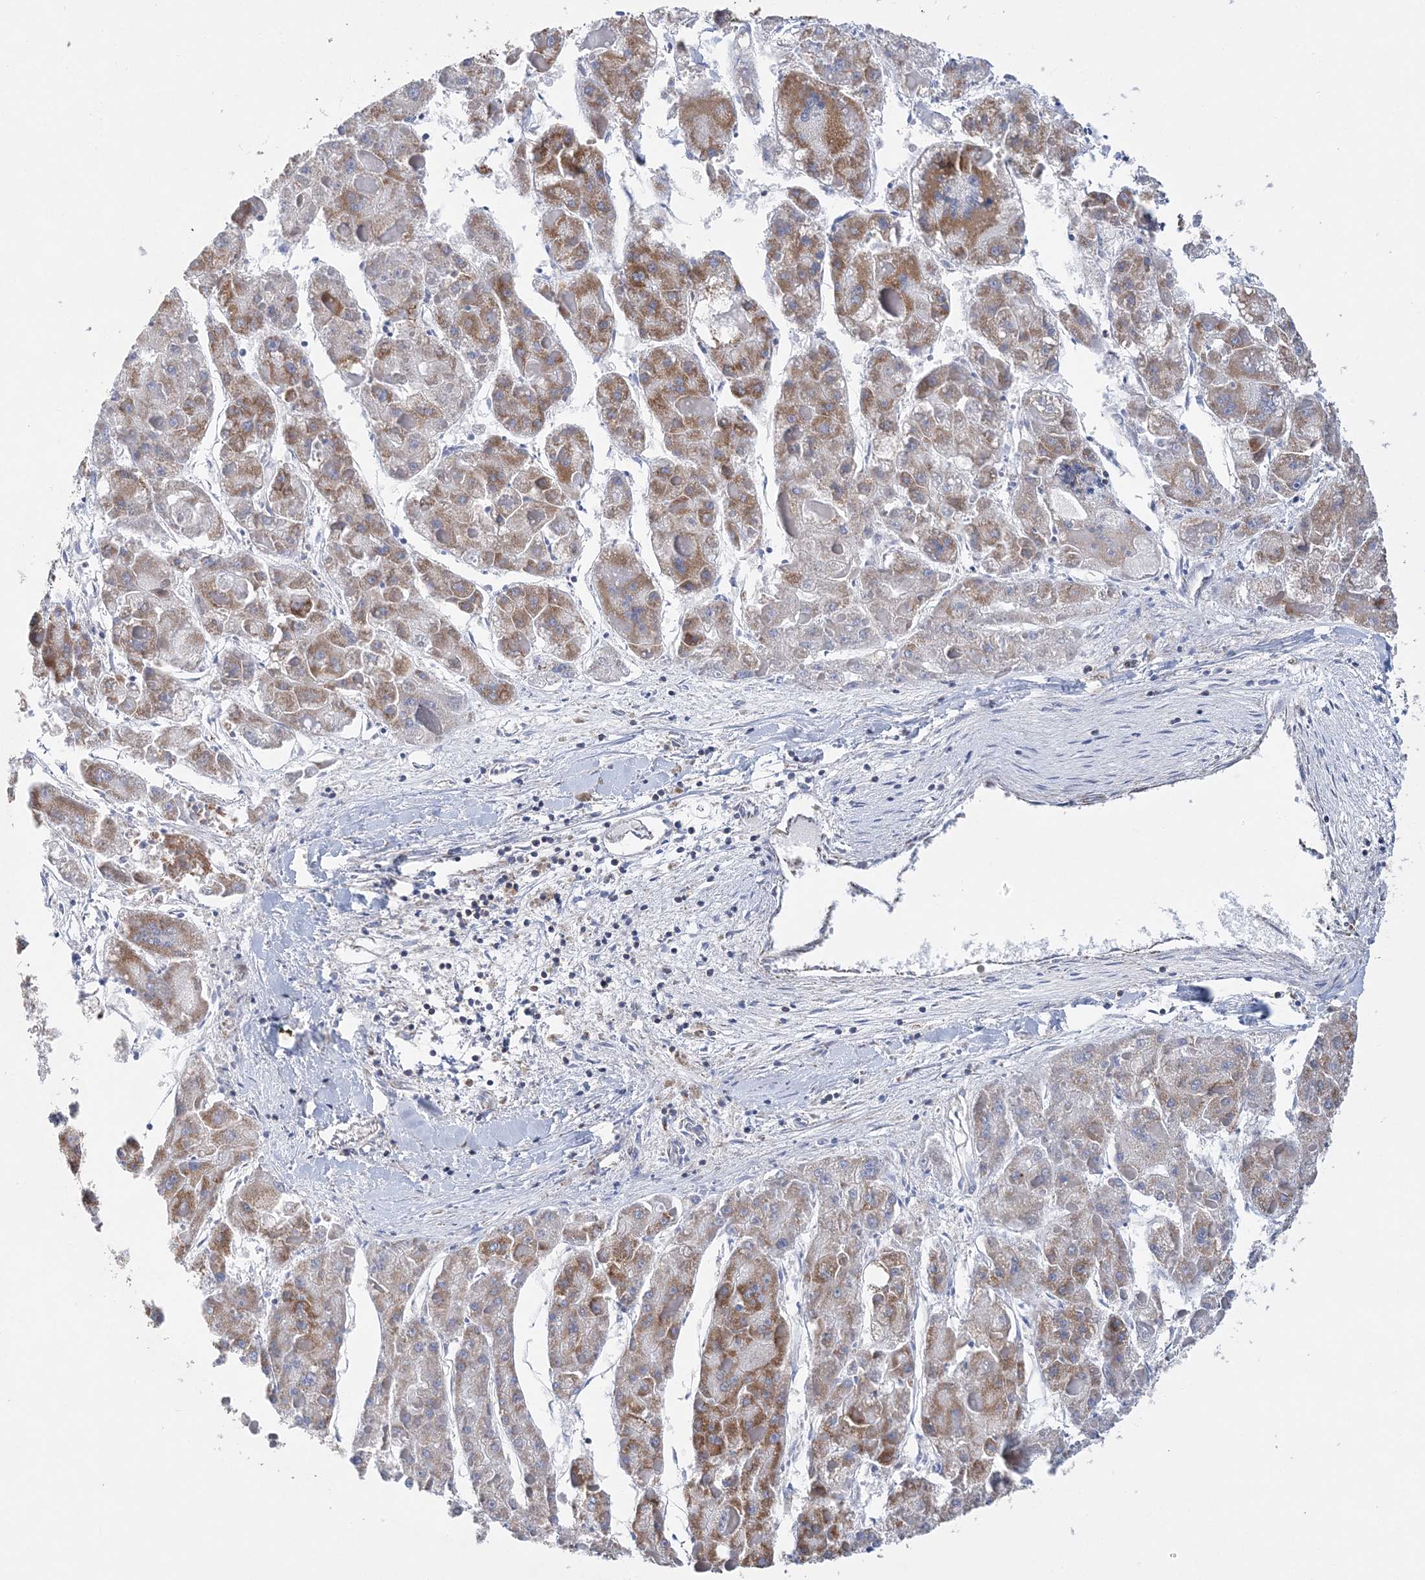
{"staining": {"intensity": "moderate", "quantity": ">75%", "location": "cytoplasmic/membranous"}, "tissue": "liver cancer", "cell_type": "Tumor cells", "image_type": "cancer", "snomed": [{"axis": "morphology", "description": "Carcinoma, Hepatocellular, NOS"}, {"axis": "topography", "description": "Liver"}], "caption": "Immunohistochemistry micrograph of neoplastic tissue: liver cancer (hepatocellular carcinoma) stained using immunohistochemistry (IHC) demonstrates medium levels of moderate protein expression localized specifically in the cytoplasmic/membranous of tumor cells, appearing as a cytoplasmic/membranous brown color.", "gene": "TTC32", "patient": {"sex": "female", "age": 73}}